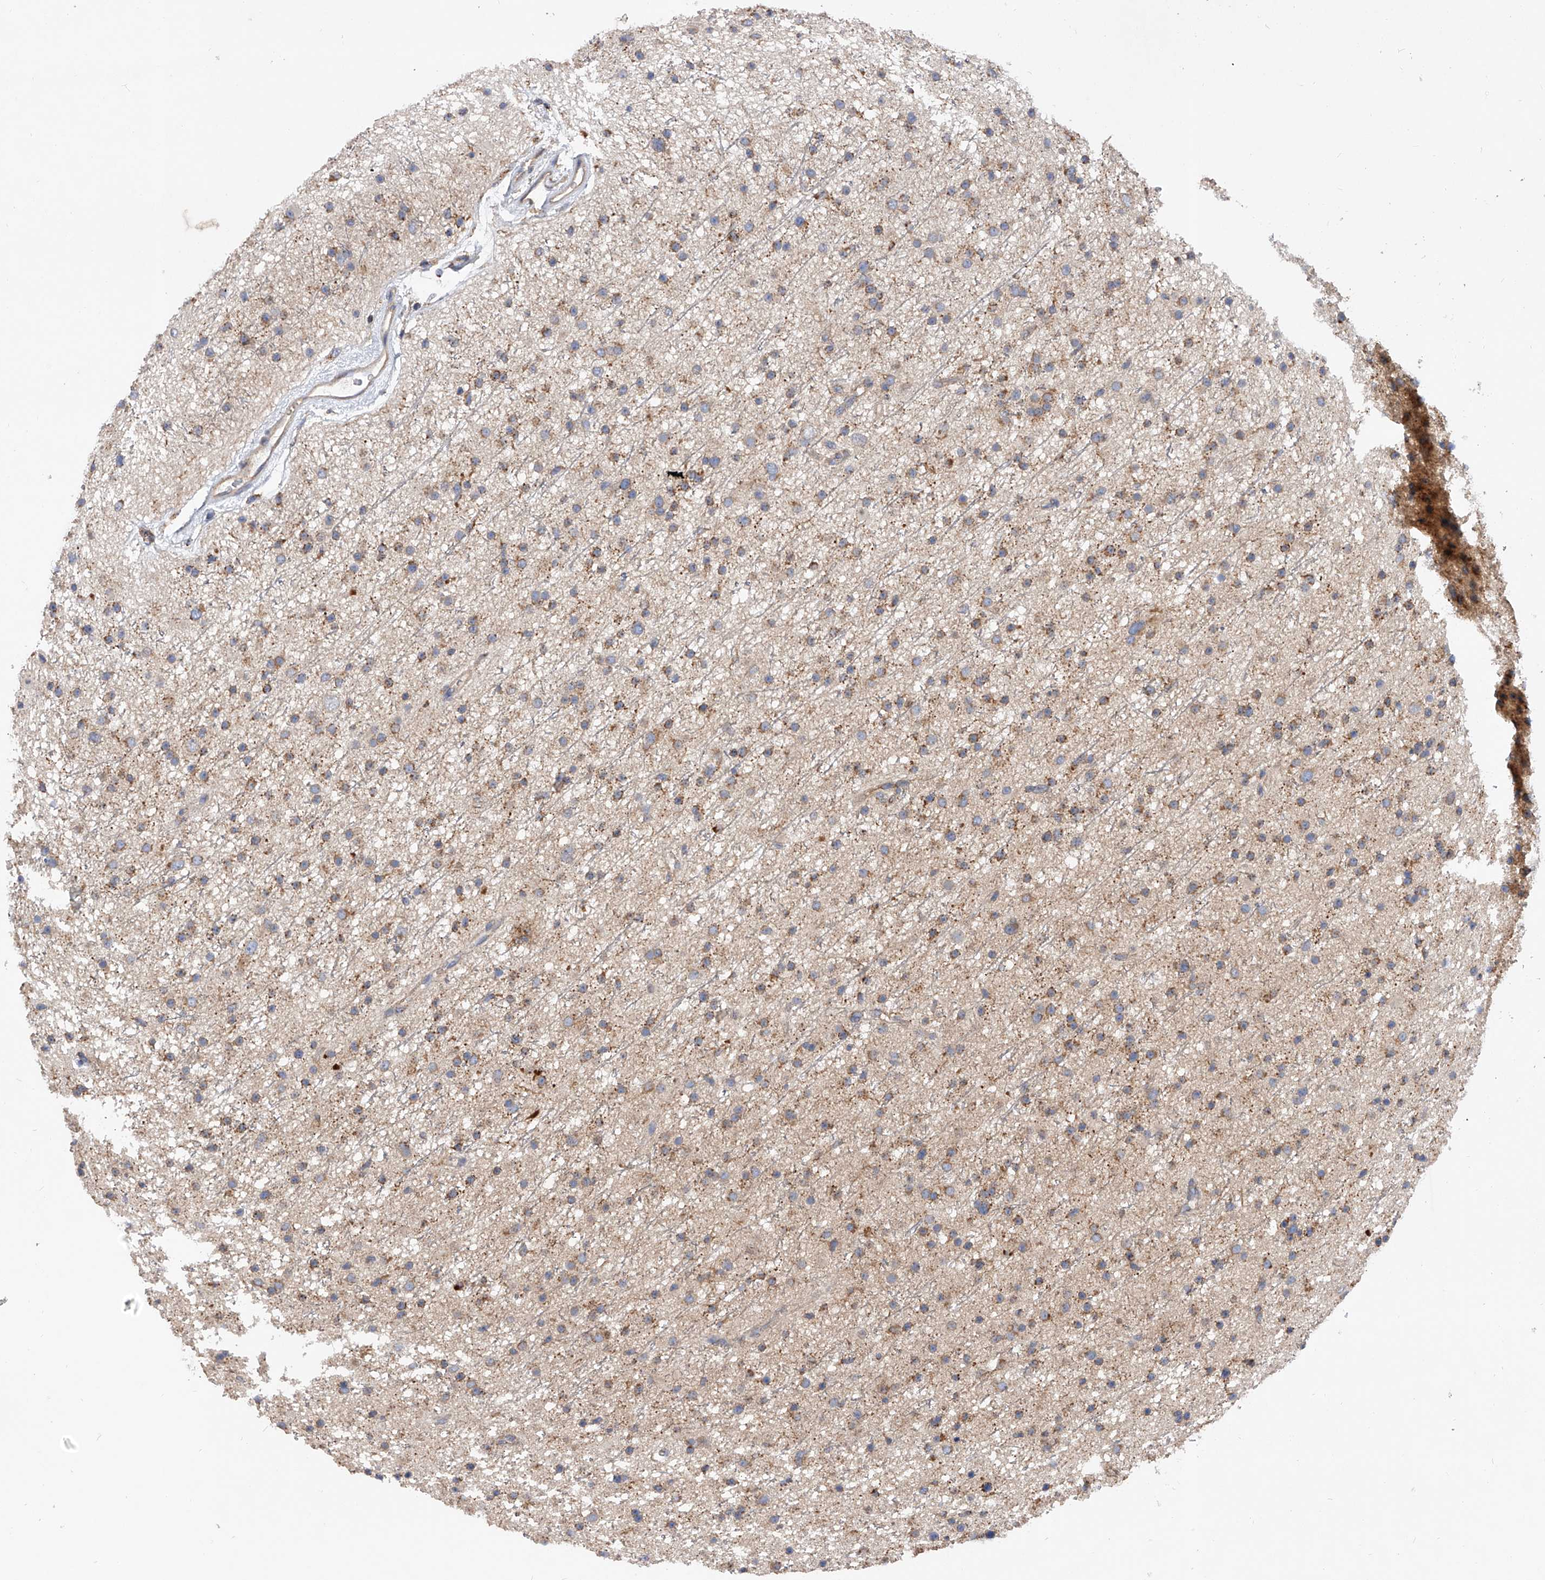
{"staining": {"intensity": "moderate", "quantity": ">75%", "location": "cytoplasmic/membranous"}, "tissue": "glioma", "cell_type": "Tumor cells", "image_type": "cancer", "snomed": [{"axis": "morphology", "description": "Glioma, malignant, Low grade"}, {"axis": "topography", "description": "Cerebral cortex"}], "caption": "Immunohistochemical staining of glioma shows medium levels of moderate cytoplasmic/membranous protein expression in approximately >75% of tumor cells.", "gene": "PDSS2", "patient": {"sex": "female", "age": 39}}